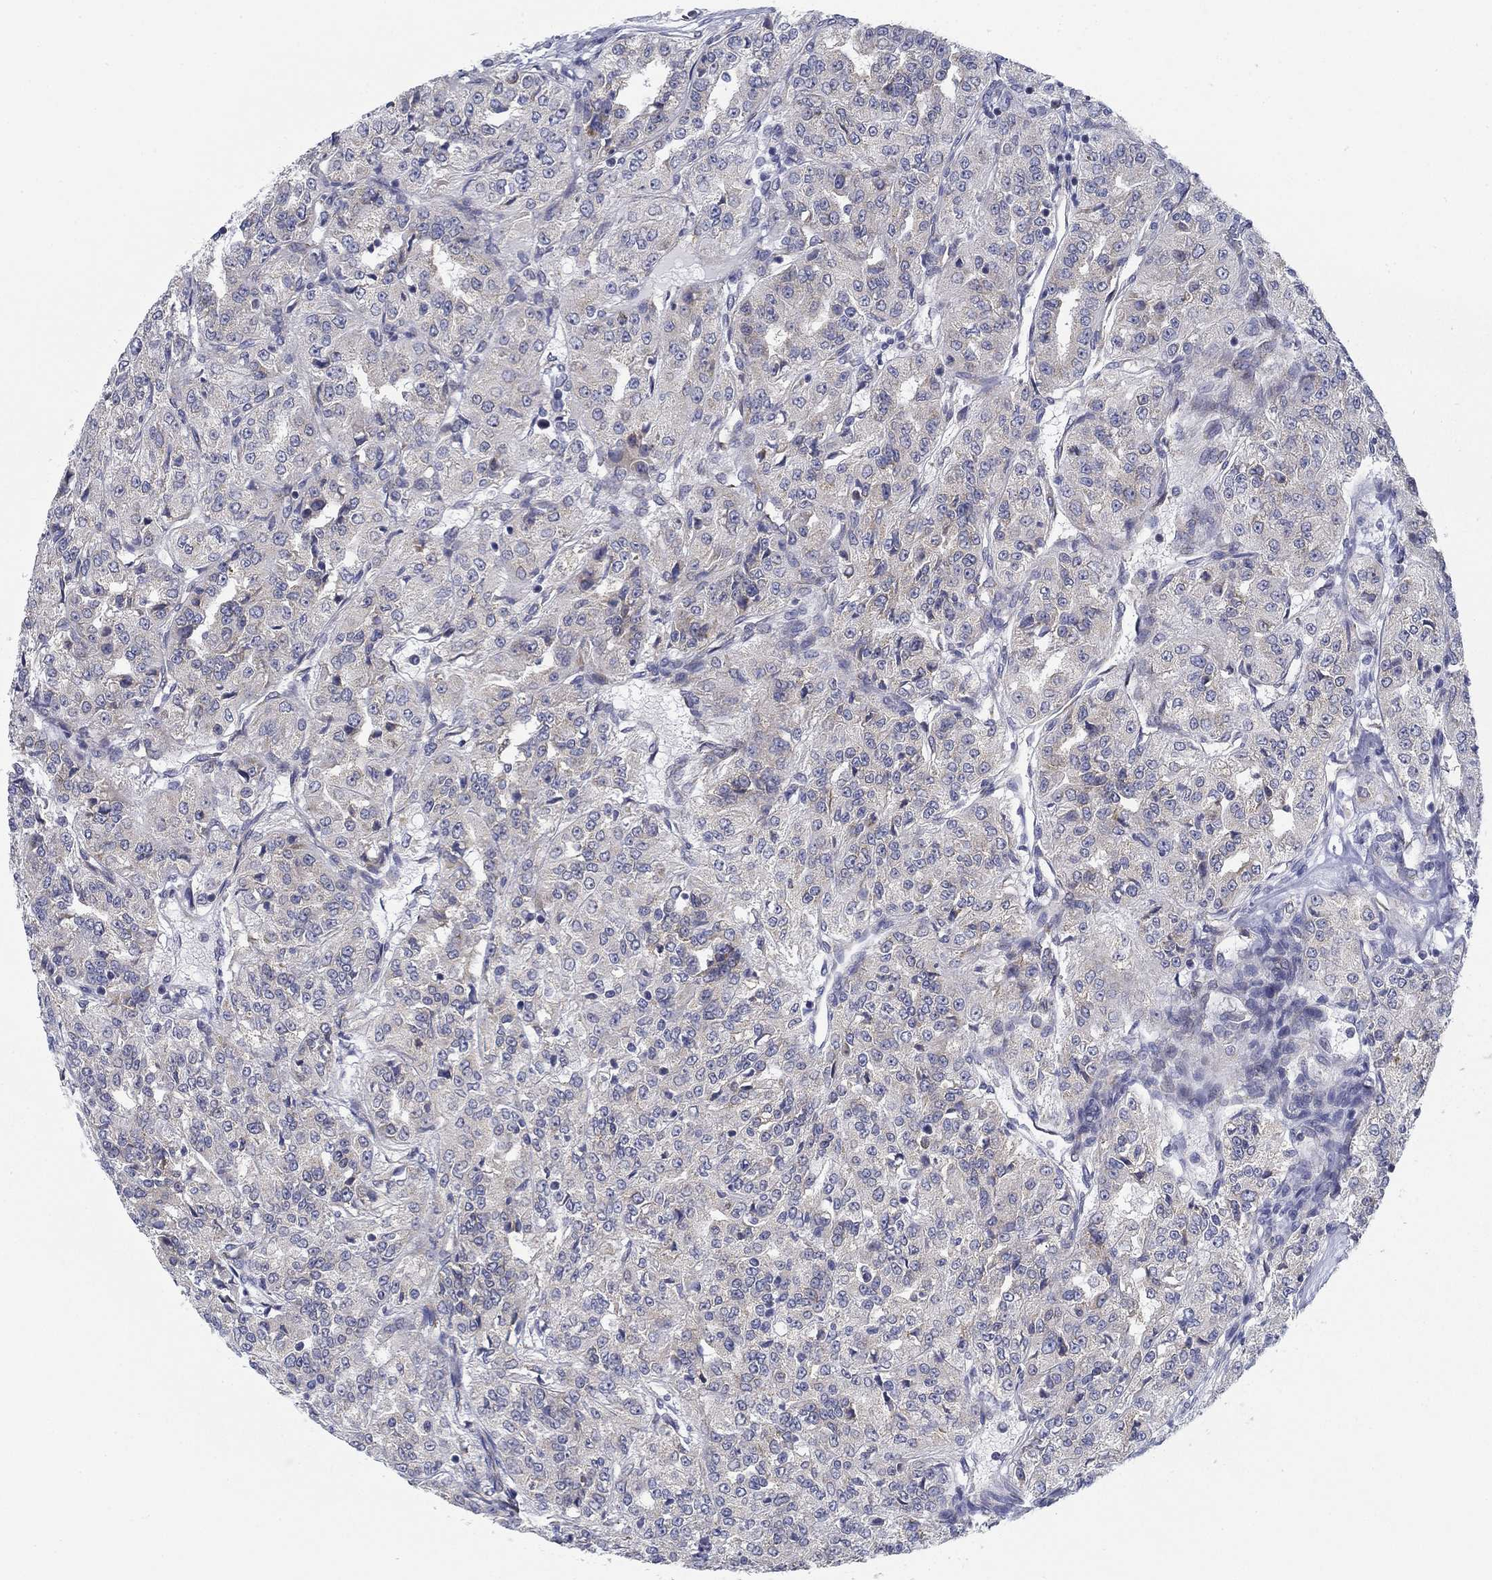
{"staining": {"intensity": "negative", "quantity": "none", "location": "none"}, "tissue": "renal cancer", "cell_type": "Tumor cells", "image_type": "cancer", "snomed": [{"axis": "morphology", "description": "Adenocarcinoma, NOS"}, {"axis": "topography", "description": "Kidney"}], "caption": "IHC of renal cancer exhibits no expression in tumor cells.", "gene": "FXR1", "patient": {"sex": "female", "age": 63}}